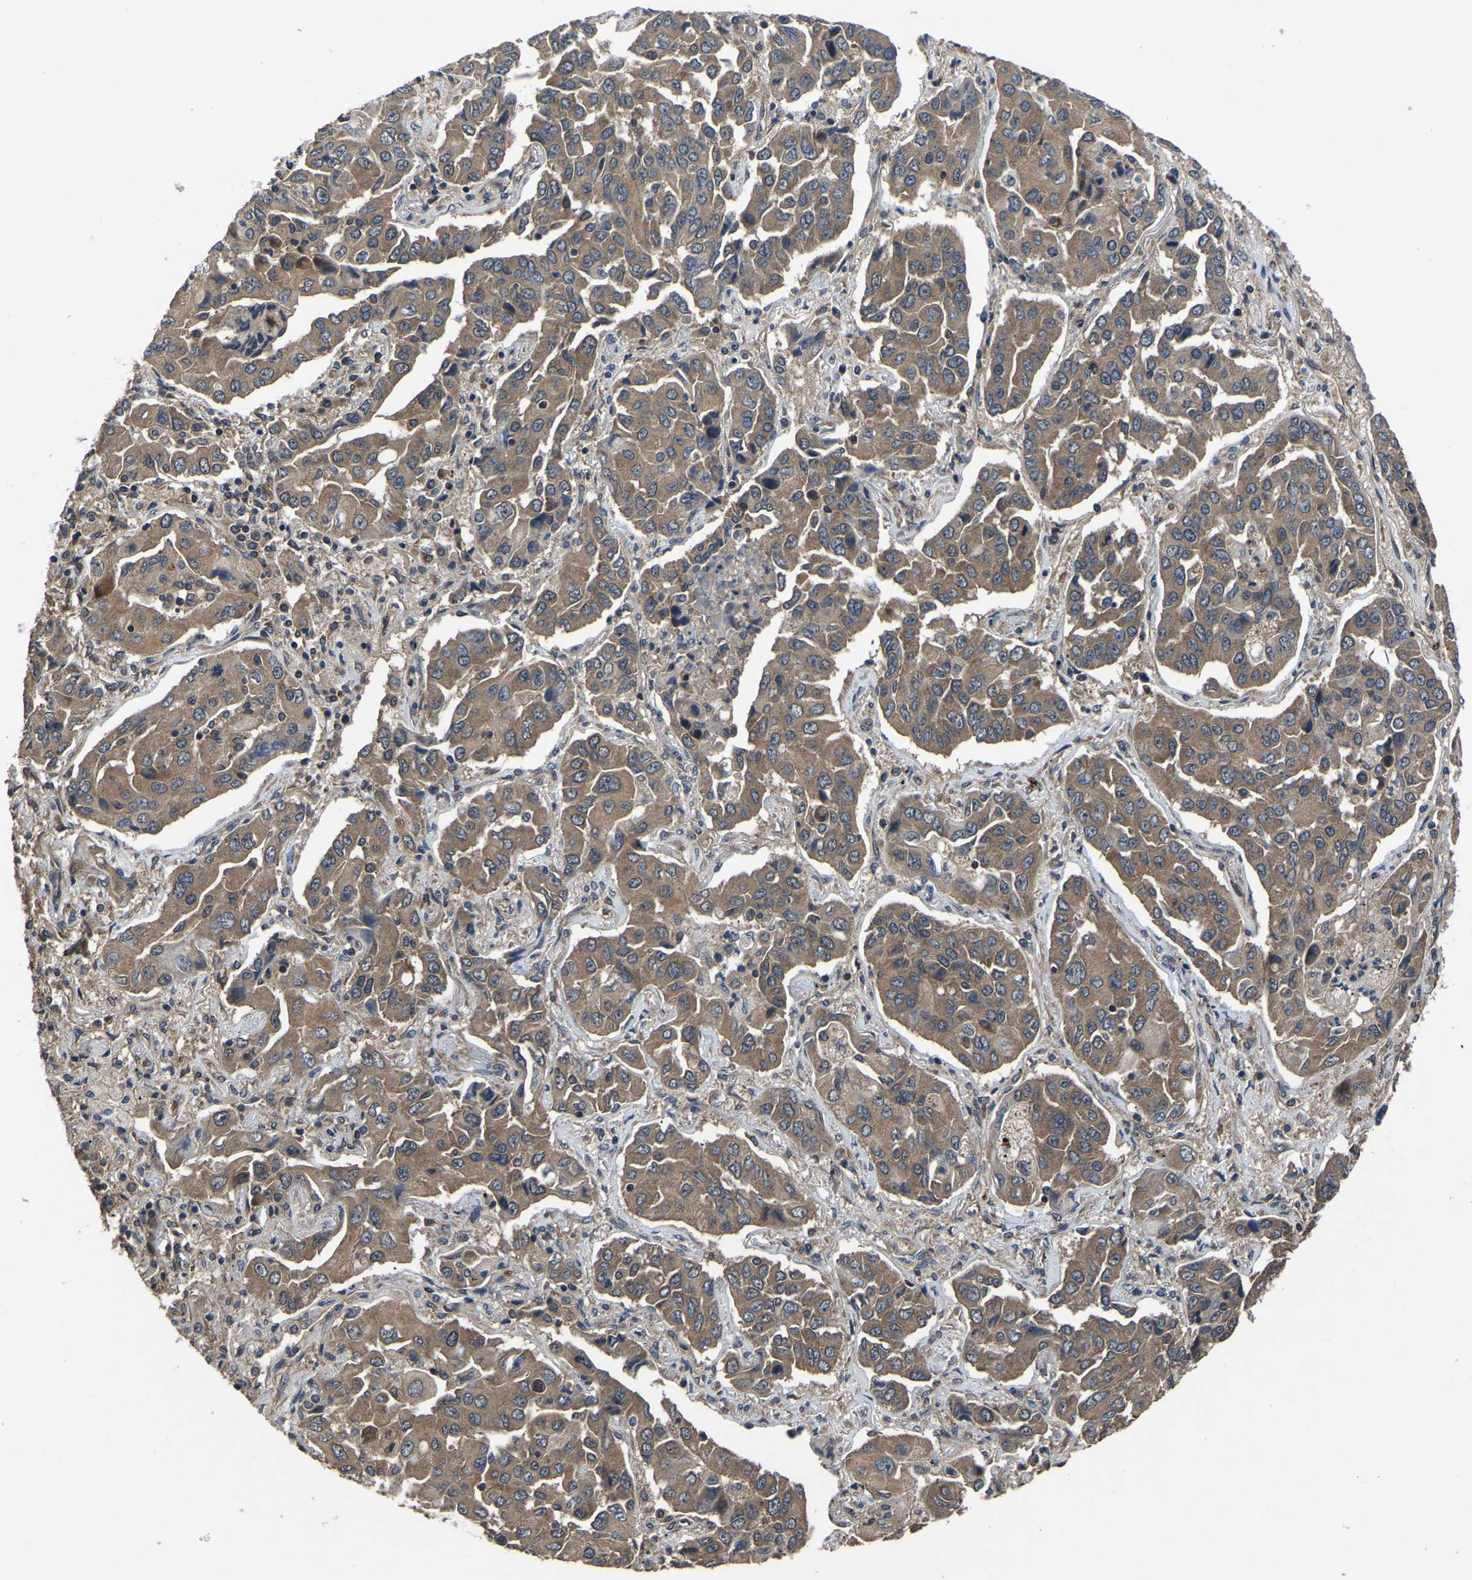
{"staining": {"intensity": "moderate", "quantity": ">75%", "location": "cytoplasmic/membranous"}, "tissue": "lung cancer", "cell_type": "Tumor cells", "image_type": "cancer", "snomed": [{"axis": "morphology", "description": "Adenocarcinoma, NOS"}, {"axis": "topography", "description": "Lung"}], "caption": "Adenocarcinoma (lung) was stained to show a protein in brown. There is medium levels of moderate cytoplasmic/membranous positivity in approximately >75% of tumor cells. (DAB (3,3'-diaminobenzidine) IHC, brown staining for protein, blue staining for nuclei).", "gene": "CRYZL1", "patient": {"sex": "female", "age": 65}}